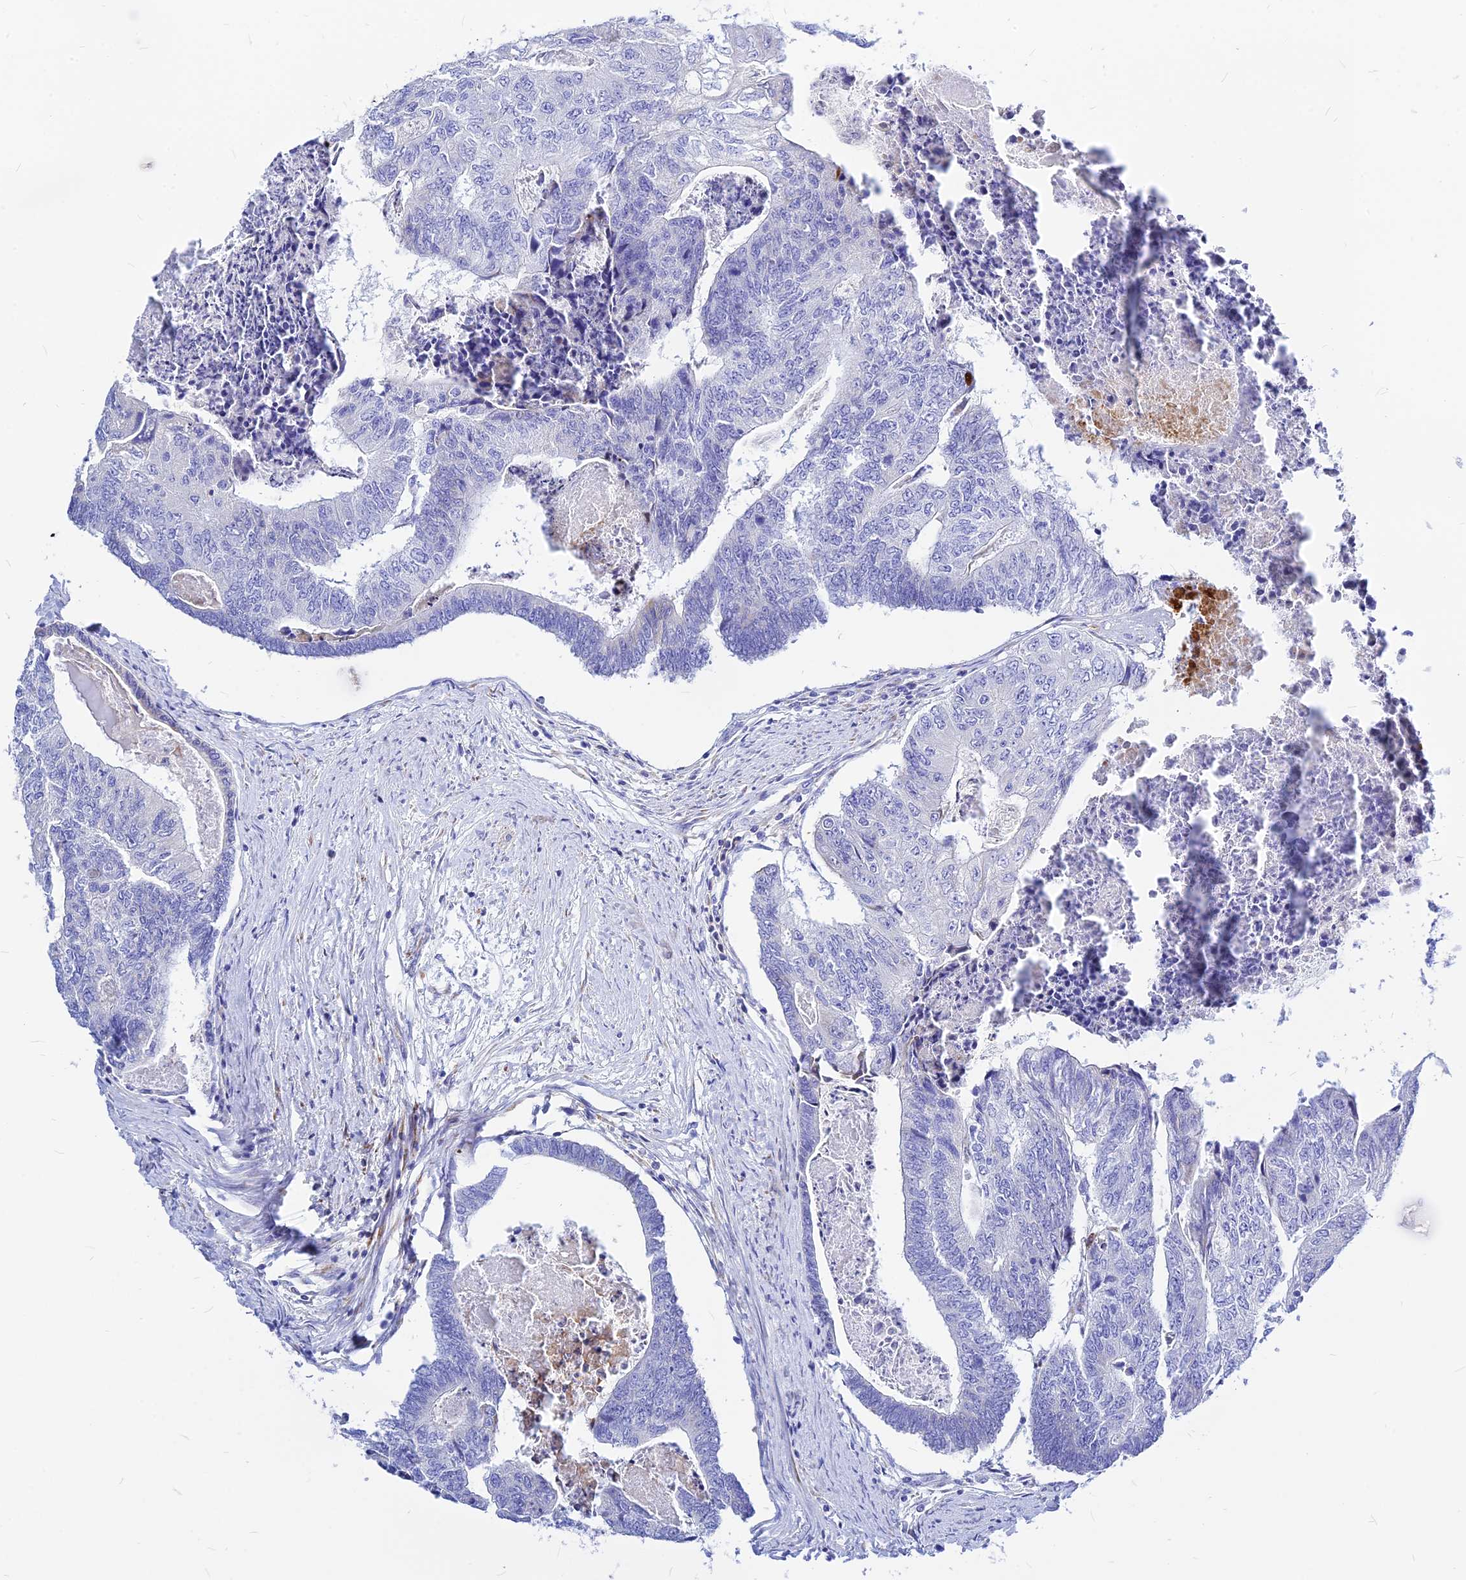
{"staining": {"intensity": "negative", "quantity": "none", "location": "none"}, "tissue": "colorectal cancer", "cell_type": "Tumor cells", "image_type": "cancer", "snomed": [{"axis": "morphology", "description": "Adenocarcinoma, NOS"}, {"axis": "topography", "description": "Colon"}], "caption": "Histopathology image shows no protein staining in tumor cells of adenocarcinoma (colorectal) tissue. The staining was performed using DAB to visualize the protein expression in brown, while the nuclei were stained in blue with hematoxylin (Magnification: 20x).", "gene": "CNOT6", "patient": {"sex": "female", "age": 67}}